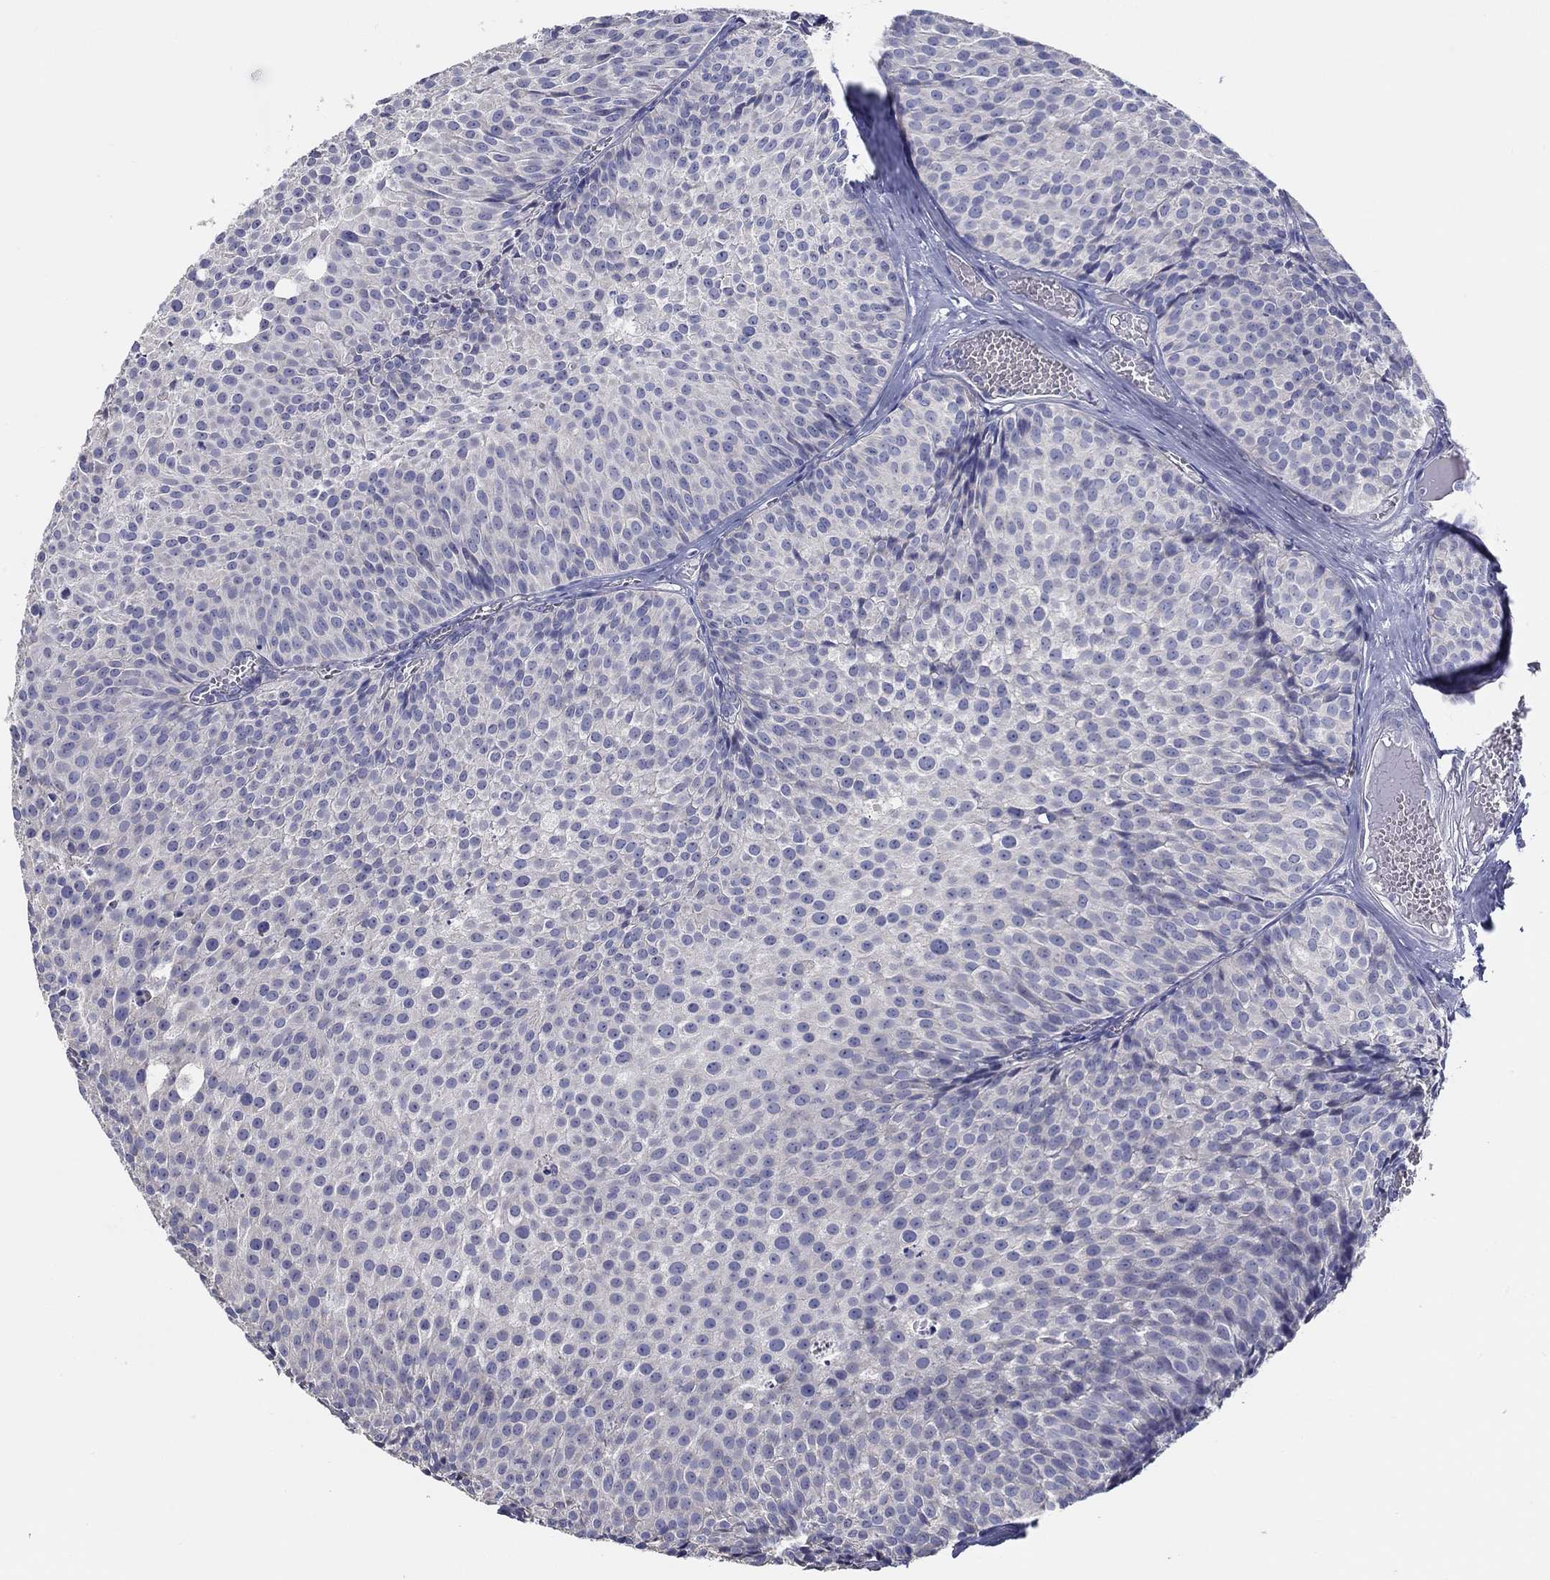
{"staining": {"intensity": "negative", "quantity": "none", "location": "none"}, "tissue": "urothelial cancer", "cell_type": "Tumor cells", "image_type": "cancer", "snomed": [{"axis": "morphology", "description": "Urothelial carcinoma, Low grade"}, {"axis": "topography", "description": "Urinary bladder"}], "caption": "Urothelial cancer was stained to show a protein in brown. There is no significant positivity in tumor cells.", "gene": "DOCK3", "patient": {"sex": "male", "age": 63}}